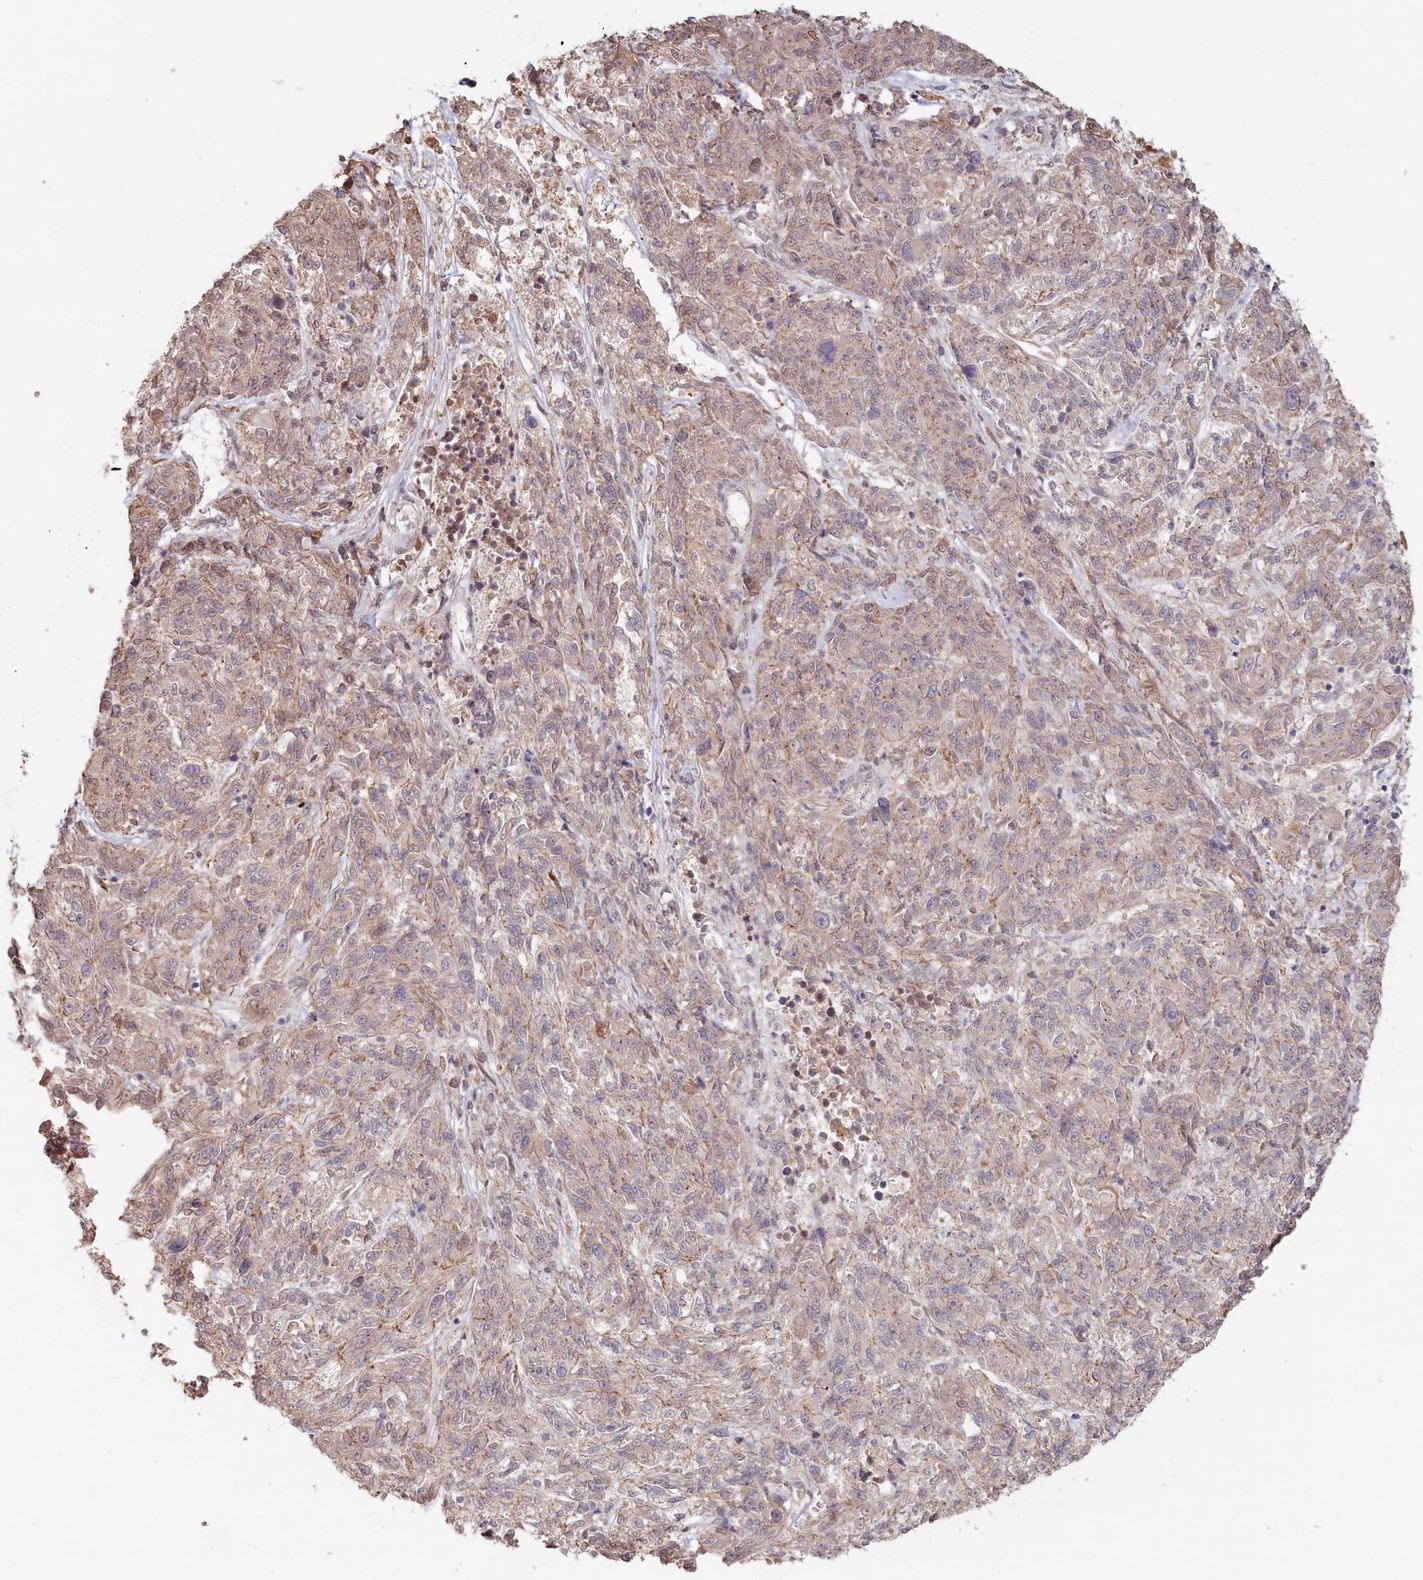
{"staining": {"intensity": "weak", "quantity": "25%-75%", "location": "cytoplasmic/membranous"}, "tissue": "melanoma", "cell_type": "Tumor cells", "image_type": "cancer", "snomed": [{"axis": "morphology", "description": "Malignant melanoma, NOS"}, {"axis": "topography", "description": "Skin"}], "caption": "Weak cytoplasmic/membranous staining is identified in about 25%-75% of tumor cells in melanoma. Immunohistochemistry (ihc) stains the protein in brown and the nuclei are stained blue.", "gene": "TCHP", "patient": {"sex": "male", "age": 53}}